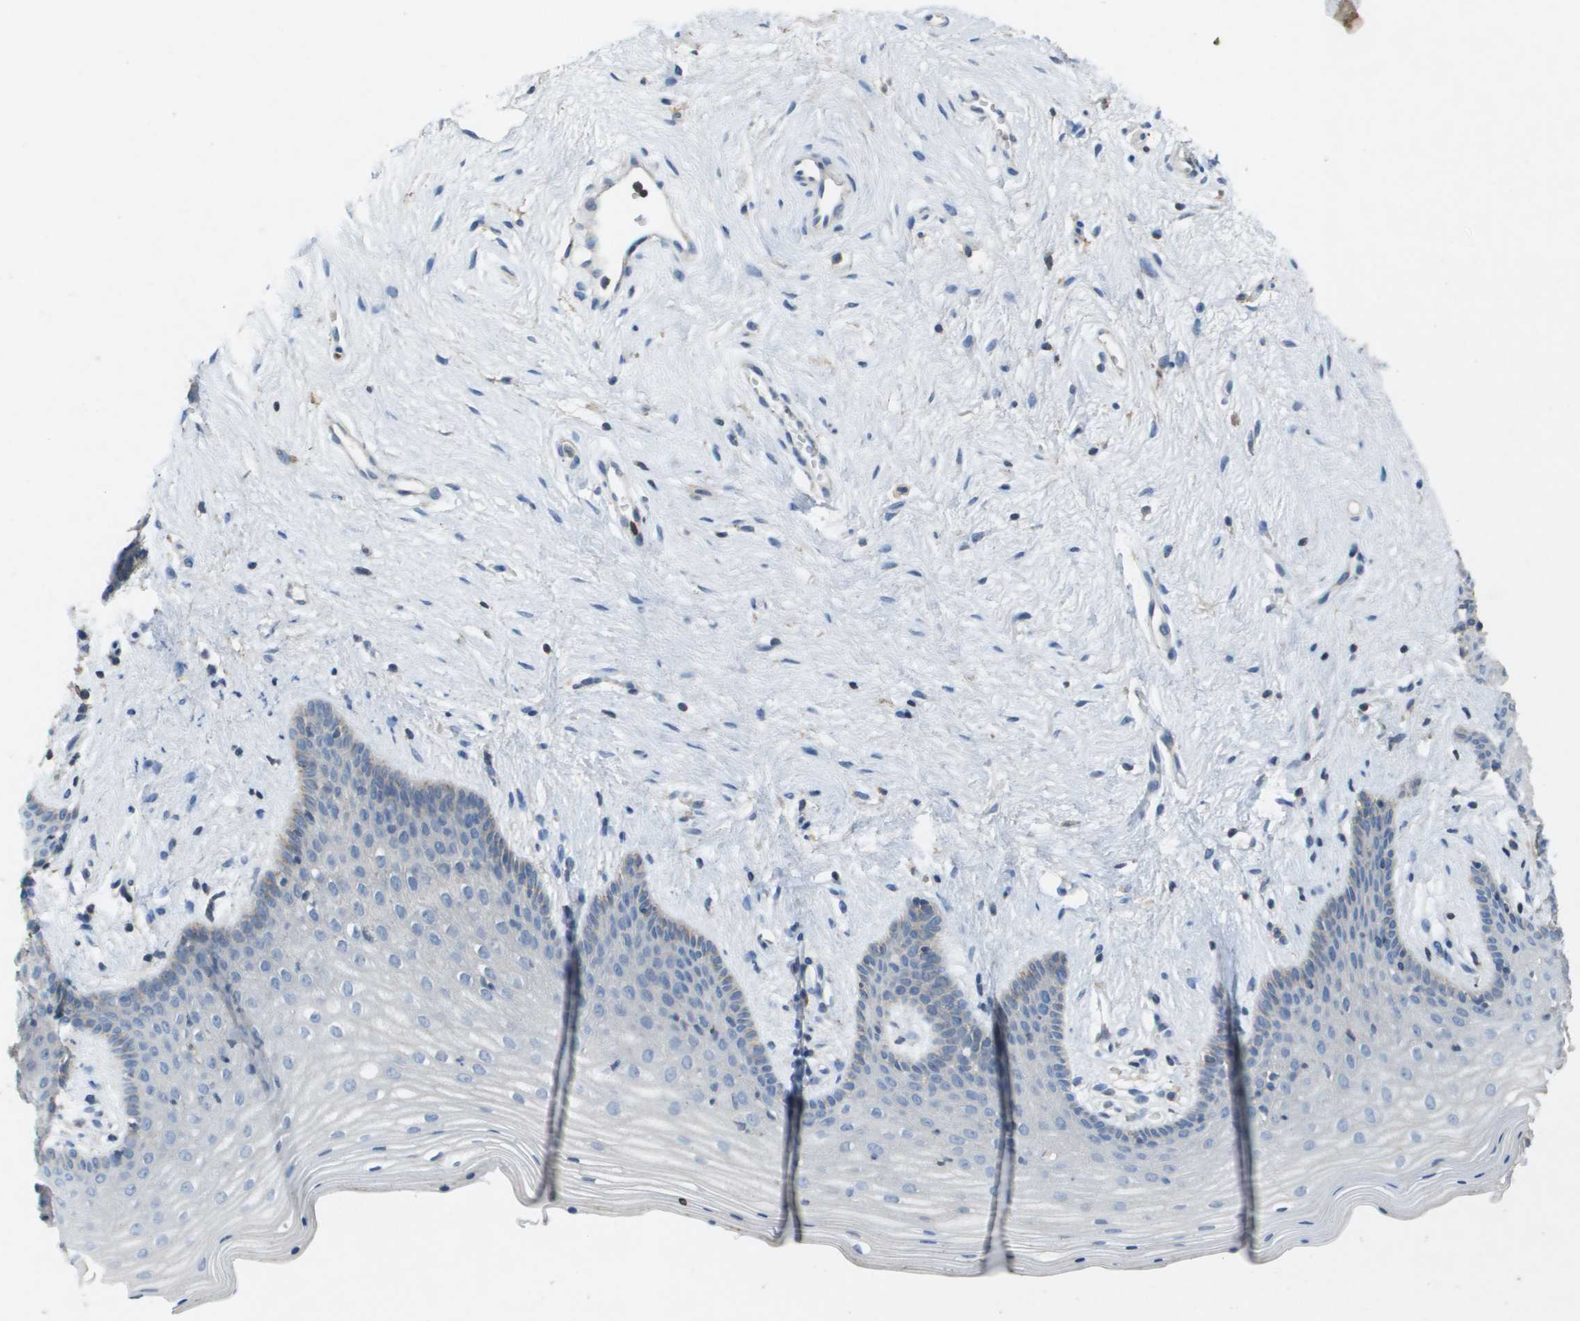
{"staining": {"intensity": "negative", "quantity": "none", "location": "none"}, "tissue": "vagina", "cell_type": "Squamous epithelial cells", "image_type": "normal", "snomed": [{"axis": "morphology", "description": "Normal tissue, NOS"}, {"axis": "topography", "description": "Vagina"}], "caption": "A high-resolution histopathology image shows IHC staining of benign vagina, which exhibits no significant expression in squamous epithelial cells.", "gene": "CLCA4", "patient": {"sex": "female", "age": 44}}